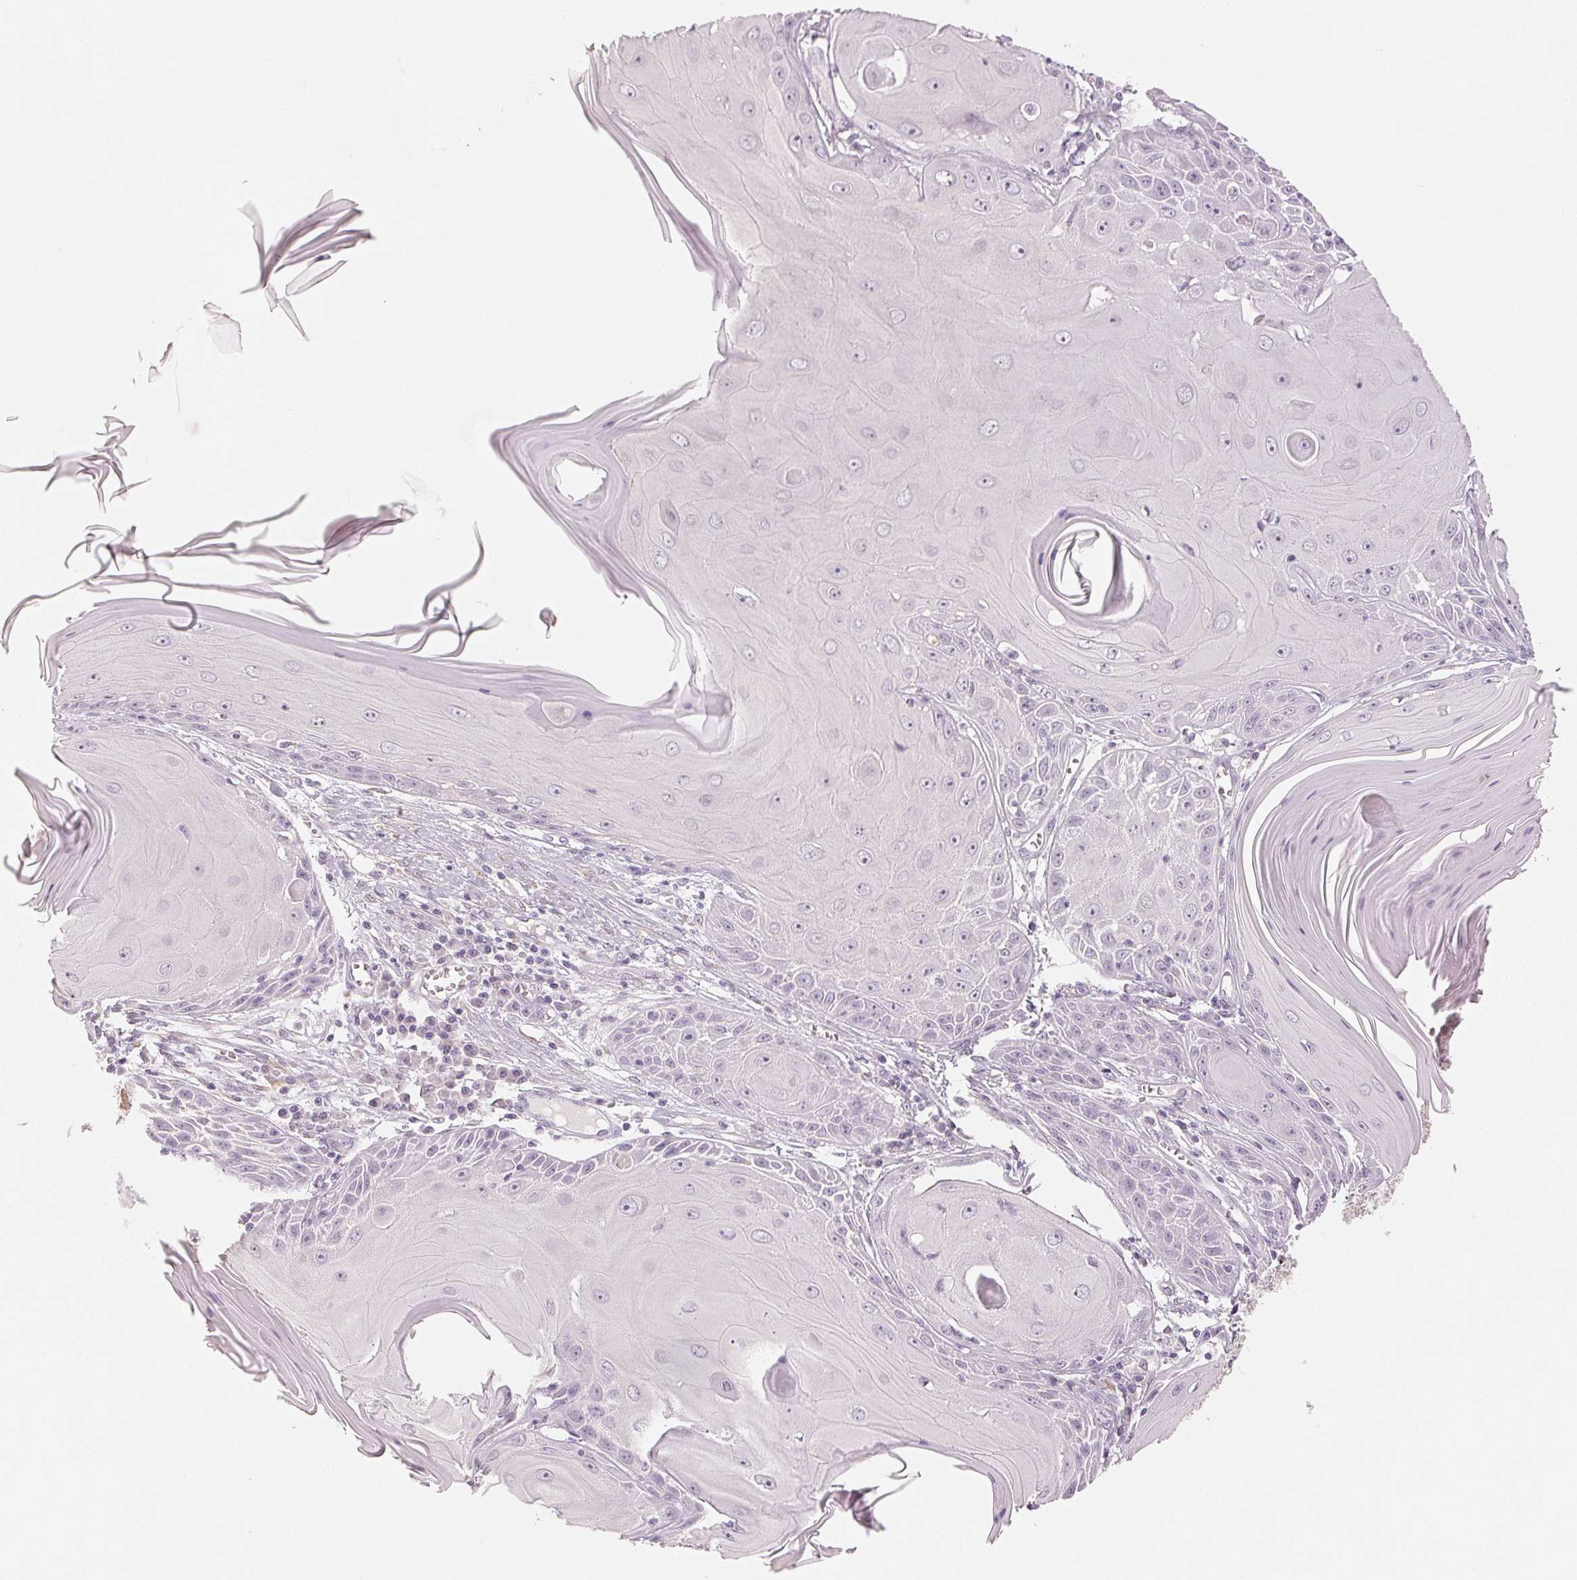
{"staining": {"intensity": "negative", "quantity": "none", "location": "none"}, "tissue": "skin cancer", "cell_type": "Tumor cells", "image_type": "cancer", "snomed": [{"axis": "morphology", "description": "Squamous cell carcinoma, NOS"}, {"axis": "topography", "description": "Skin"}, {"axis": "topography", "description": "Vulva"}], "caption": "Skin squamous cell carcinoma was stained to show a protein in brown. There is no significant positivity in tumor cells. (IHC, brightfield microscopy, high magnification).", "gene": "MAP1LC3A", "patient": {"sex": "female", "age": 85}}